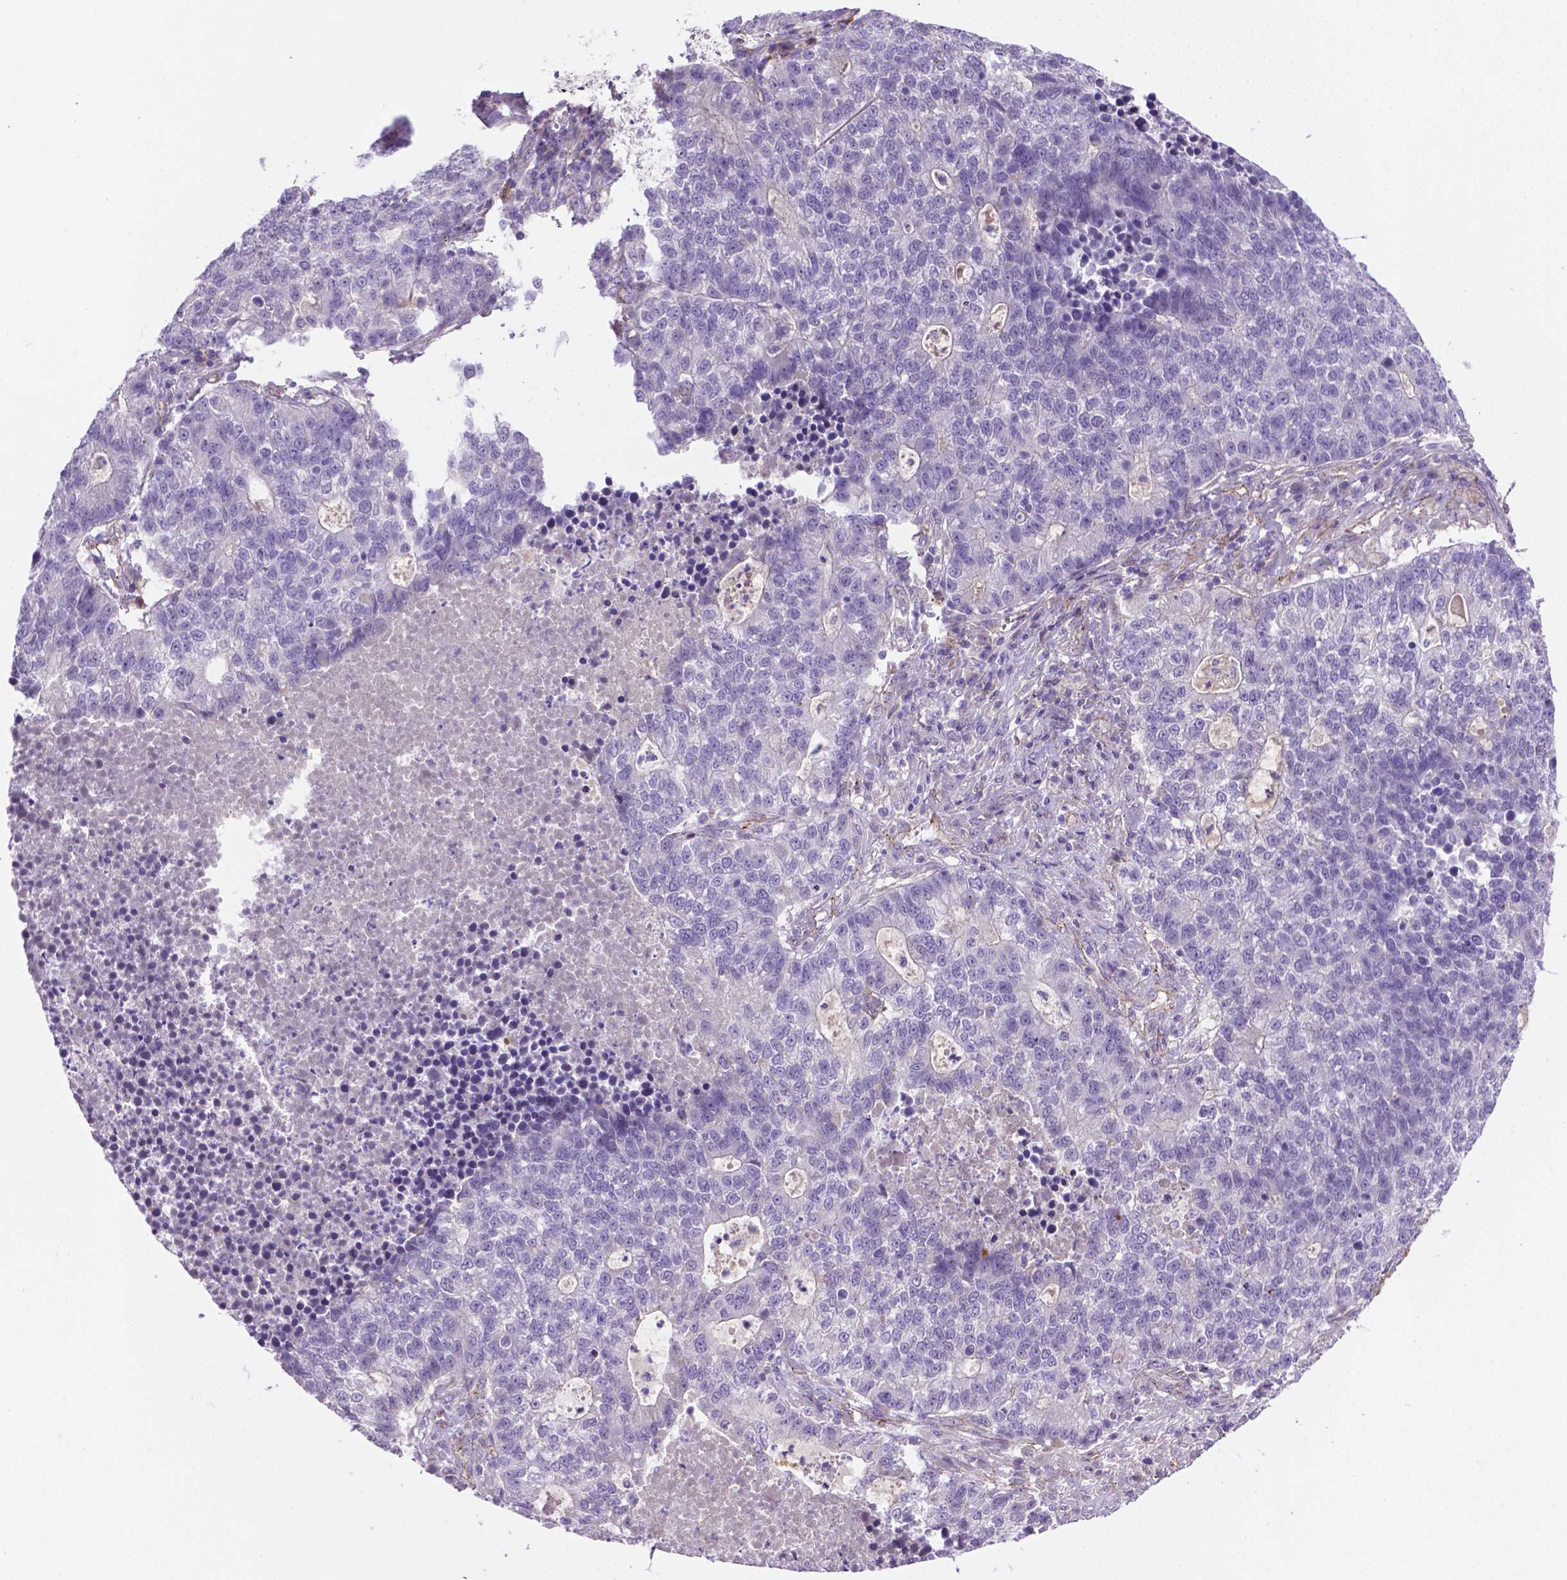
{"staining": {"intensity": "negative", "quantity": "none", "location": "none"}, "tissue": "lung cancer", "cell_type": "Tumor cells", "image_type": "cancer", "snomed": [{"axis": "morphology", "description": "Adenocarcinoma, NOS"}, {"axis": "topography", "description": "Lung"}], "caption": "DAB immunohistochemical staining of lung cancer (adenocarcinoma) displays no significant staining in tumor cells.", "gene": "CCER2", "patient": {"sex": "male", "age": 57}}